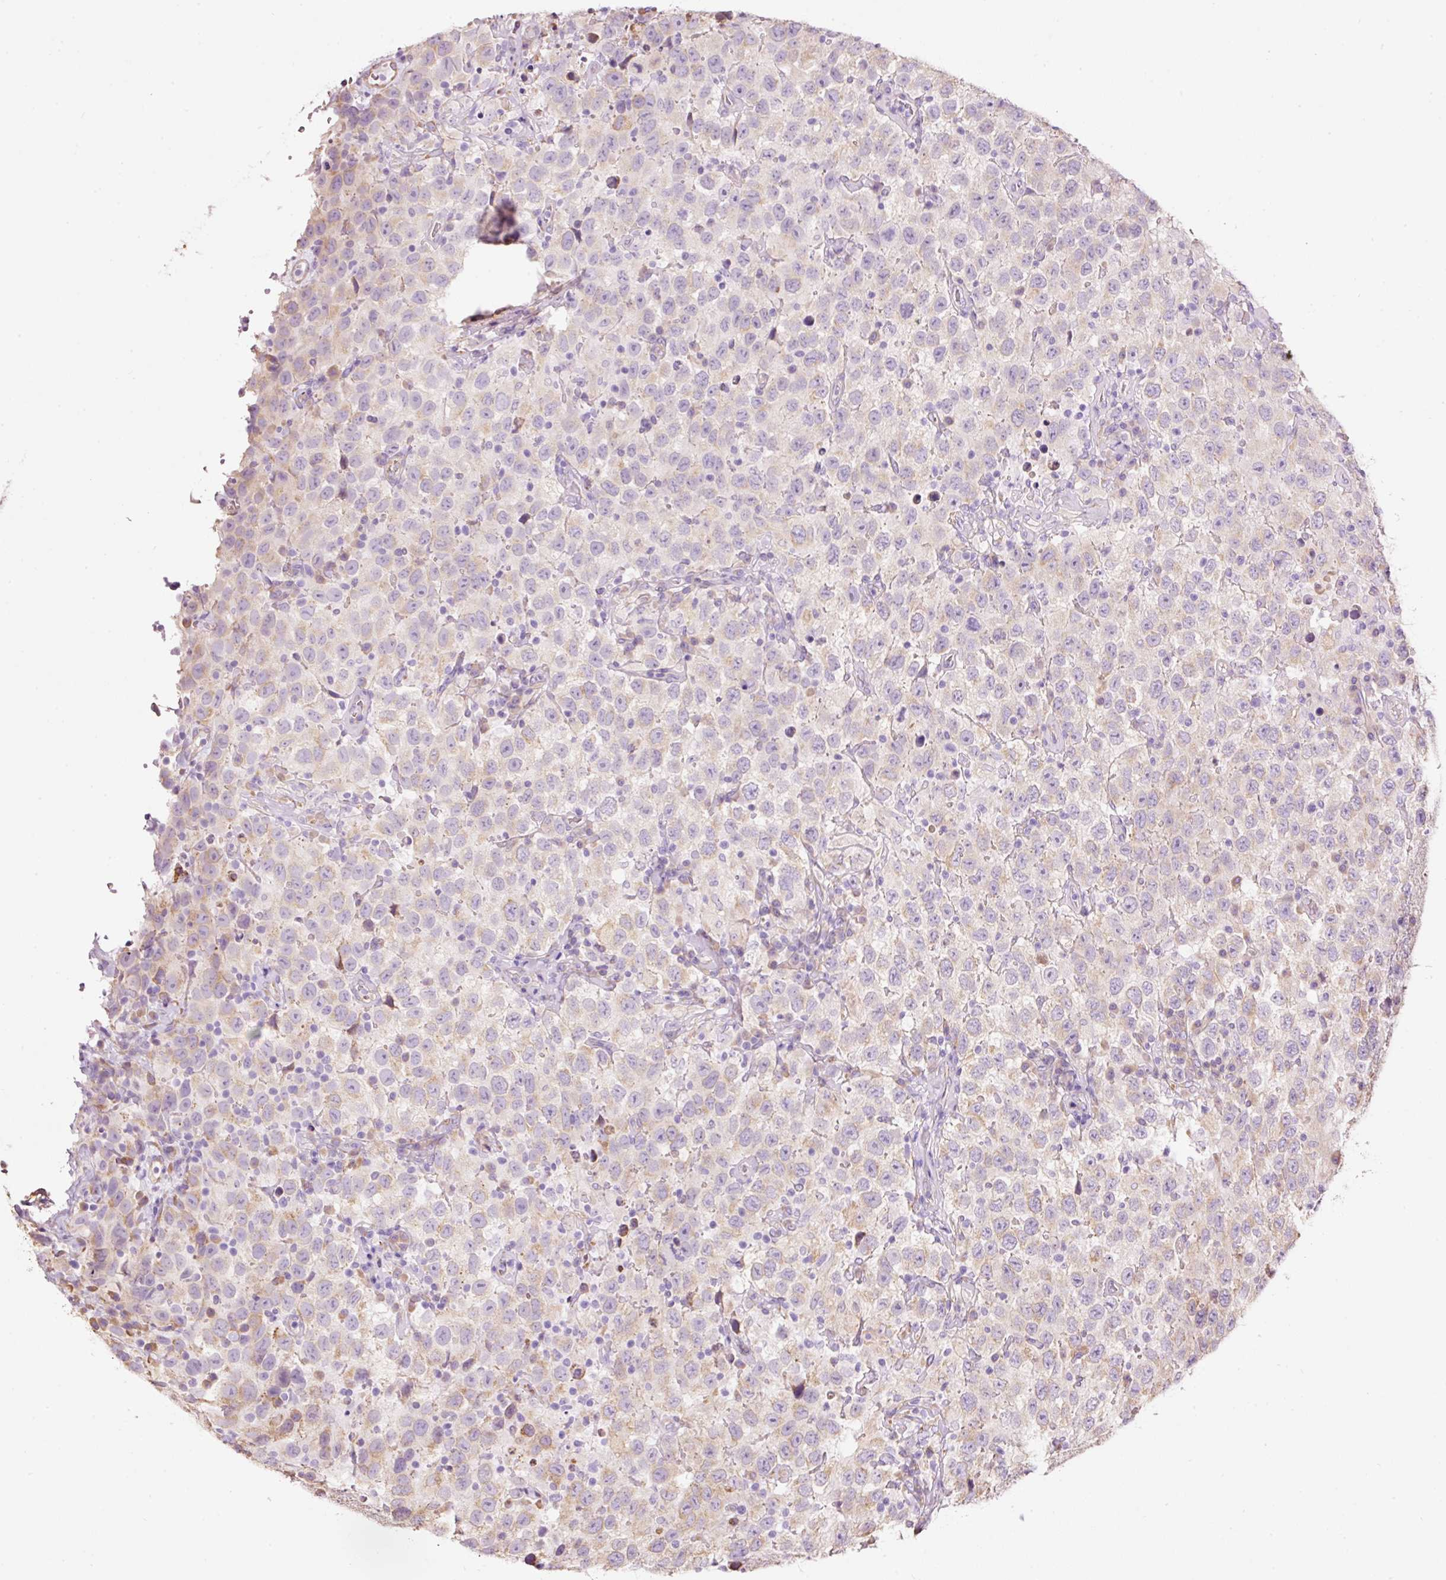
{"staining": {"intensity": "moderate", "quantity": "25%-75%", "location": "cytoplasmic/membranous"}, "tissue": "testis cancer", "cell_type": "Tumor cells", "image_type": "cancer", "snomed": [{"axis": "morphology", "description": "Seminoma, NOS"}, {"axis": "topography", "description": "Testis"}], "caption": "Immunohistochemistry micrograph of testis cancer stained for a protein (brown), which reveals medium levels of moderate cytoplasmic/membranous expression in about 25%-75% of tumor cells.", "gene": "GCG", "patient": {"sex": "male", "age": 41}}